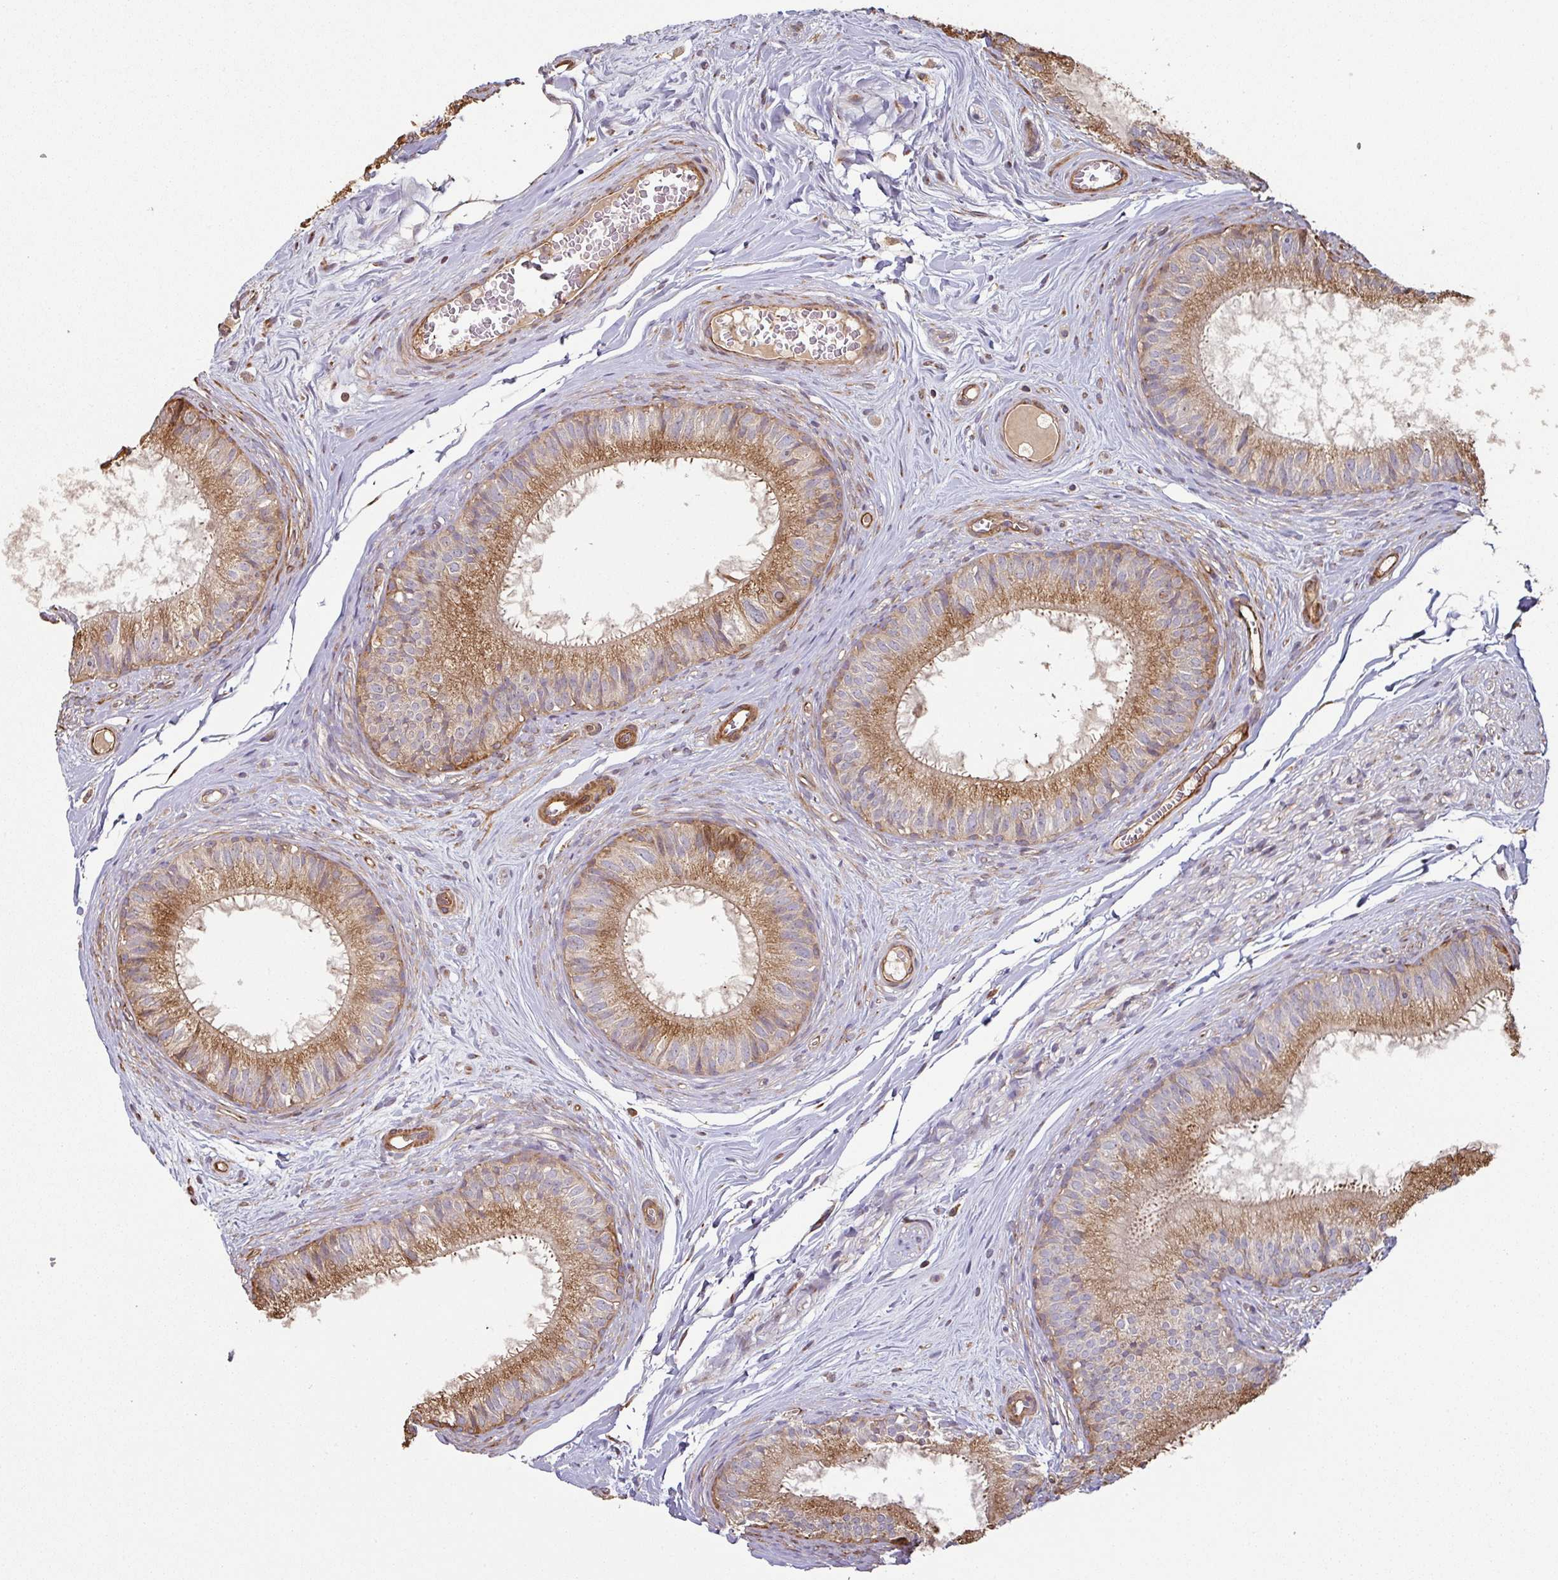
{"staining": {"intensity": "strong", "quantity": ">75%", "location": "cytoplasmic/membranous"}, "tissue": "epididymis", "cell_type": "Glandular cells", "image_type": "normal", "snomed": [{"axis": "morphology", "description": "Normal tissue, NOS"}, {"axis": "topography", "description": "Epididymis"}], "caption": "Strong cytoplasmic/membranous staining for a protein is seen in about >75% of glandular cells of normal epididymis using IHC.", "gene": "SIK1", "patient": {"sex": "male", "age": 25}}